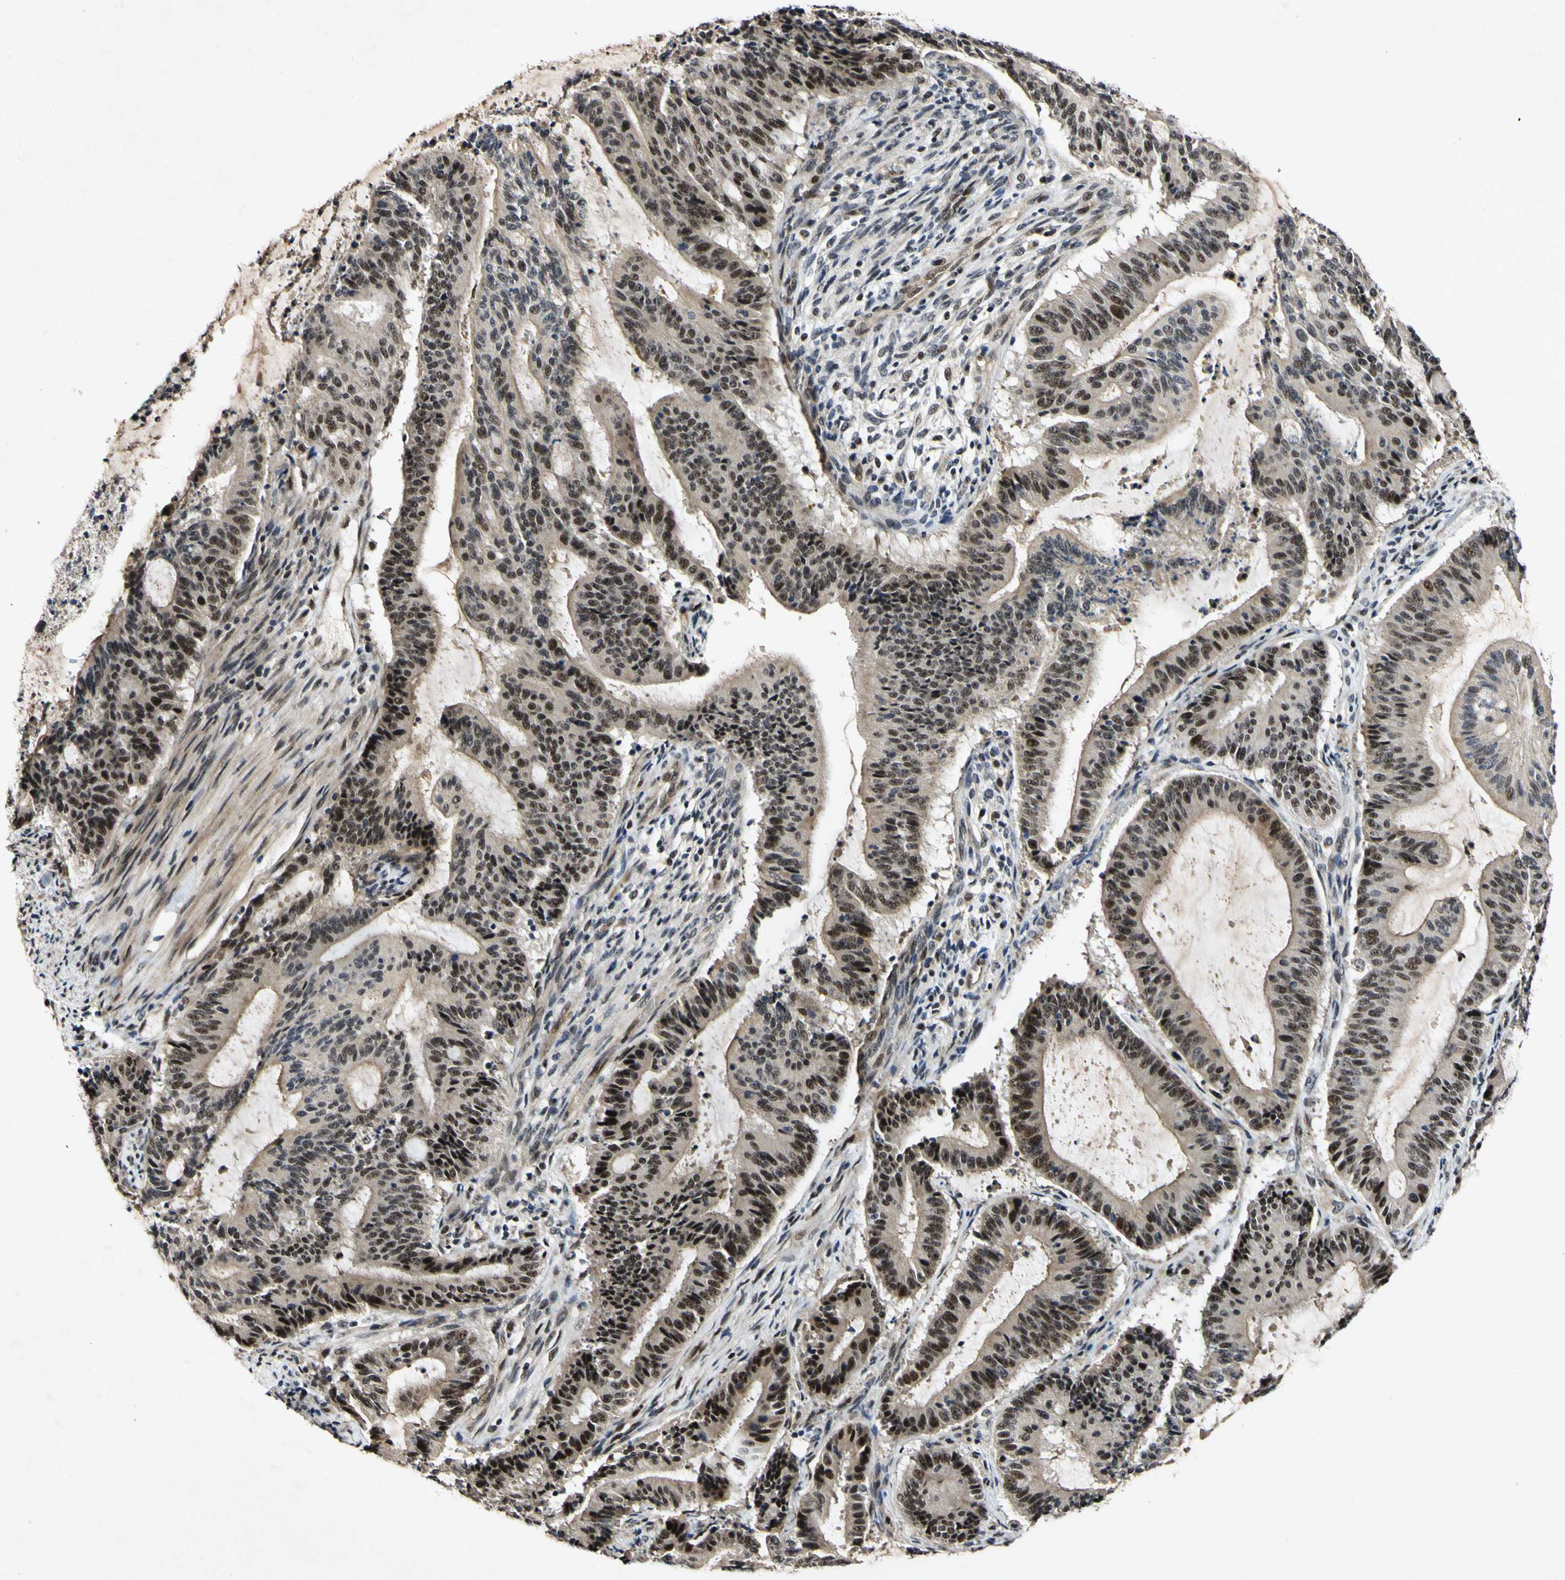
{"staining": {"intensity": "moderate", "quantity": ">75%", "location": "nuclear"}, "tissue": "liver cancer", "cell_type": "Tumor cells", "image_type": "cancer", "snomed": [{"axis": "morphology", "description": "Cholangiocarcinoma"}, {"axis": "topography", "description": "Liver"}], "caption": "Liver cancer (cholangiocarcinoma) stained with IHC reveals moderate nuclear positivity in approximately >75% of tumor cells.", "gene": "POLR2F", "patient": {"sex": "female", "age": 73}}